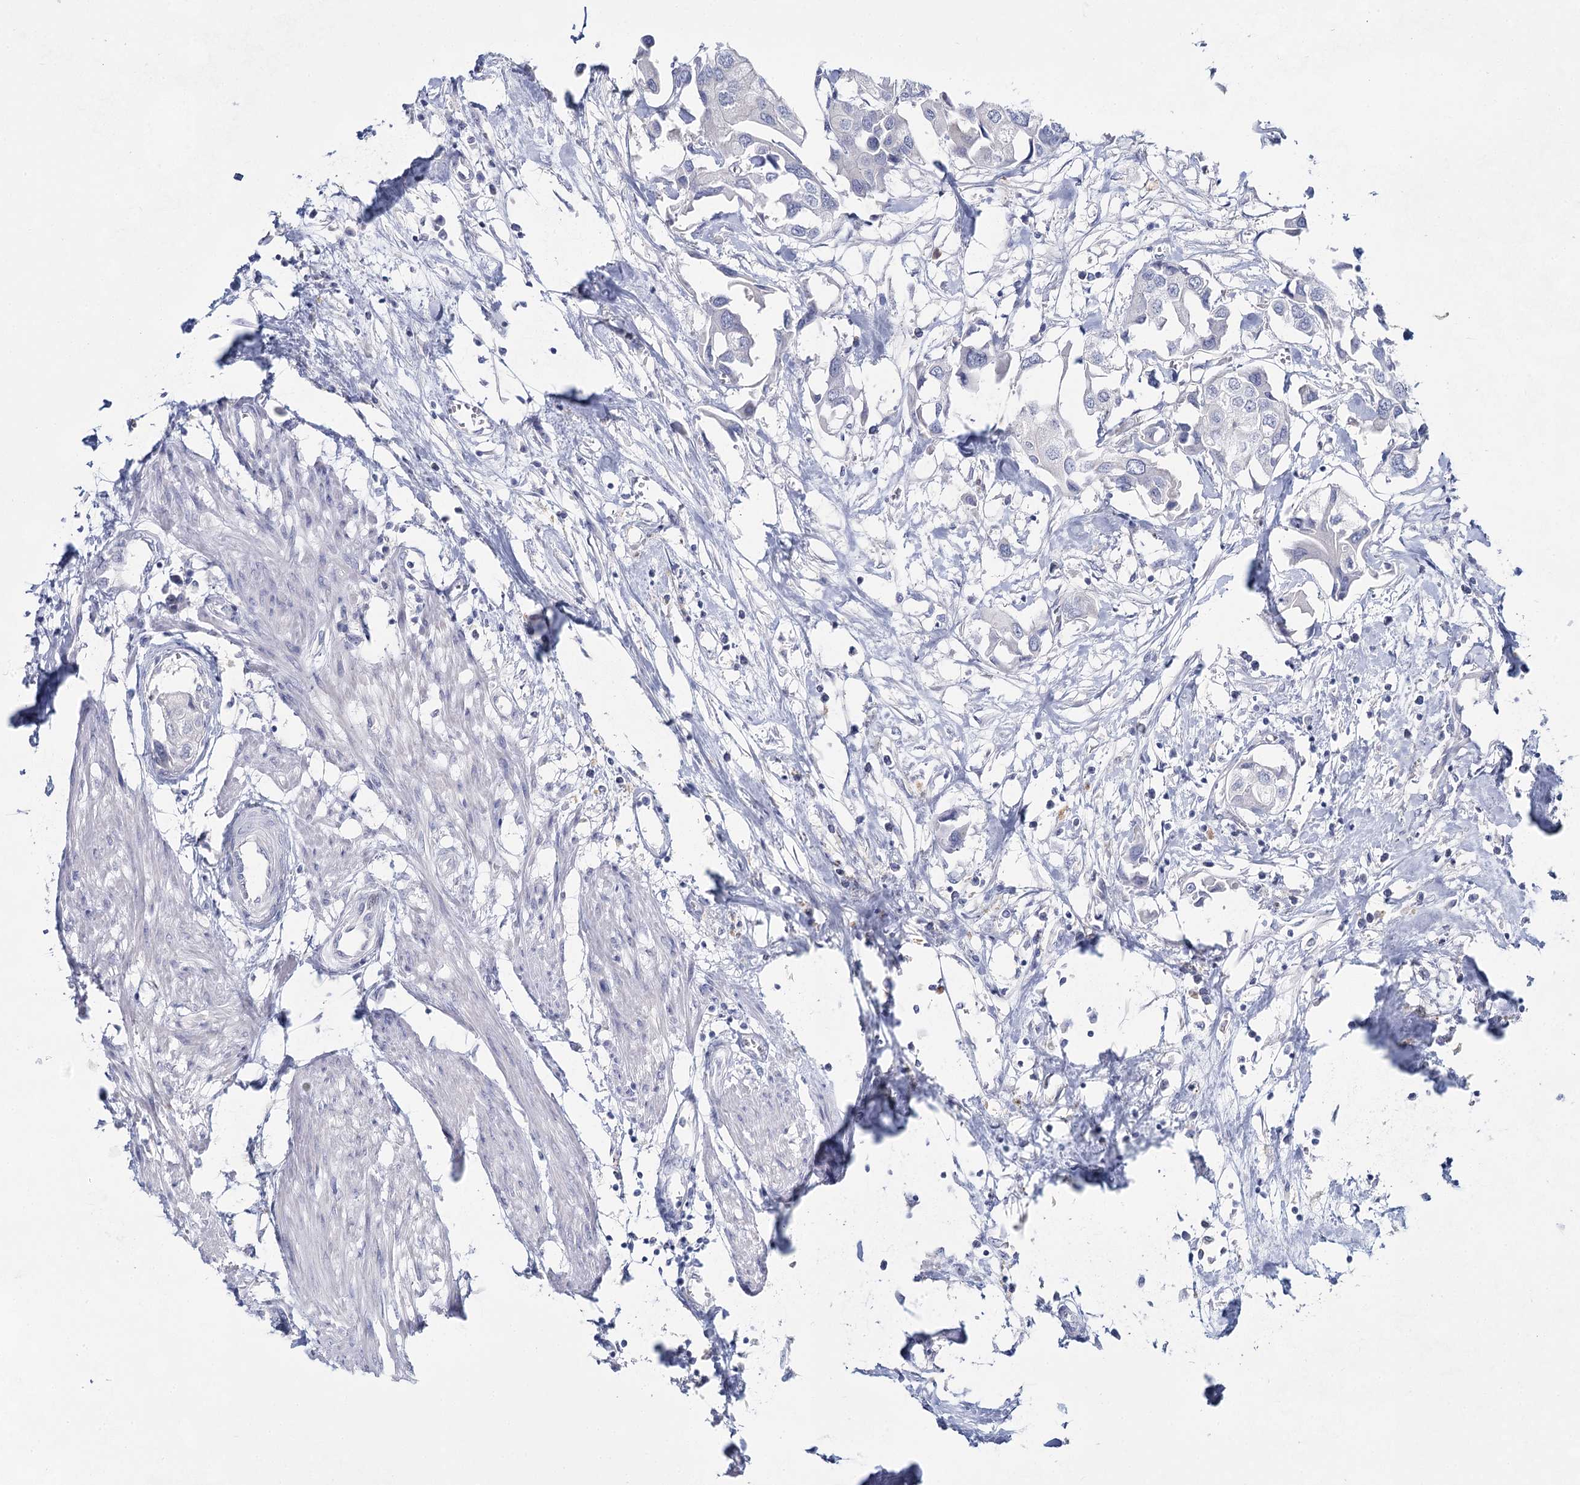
{"staining": {"intensity": "negative", "quantity": "none", "location": "none"}, "tissue": "urothelial cancer", "cell_type": "Tumor cells", "image_type": "cancer", "snomed": [{"axis": "morphology", "description": "Urothelial carcinoma, High grade"}, {"axis": "topography", "description": "Urinary bladder"}], "caption": "A photomicrograph of human urothelial carcinoma (high-grade) is negative for staining in tumor cells.", "gene": "SLC17A2", "patient": {"sex": "male", "age": 64}}